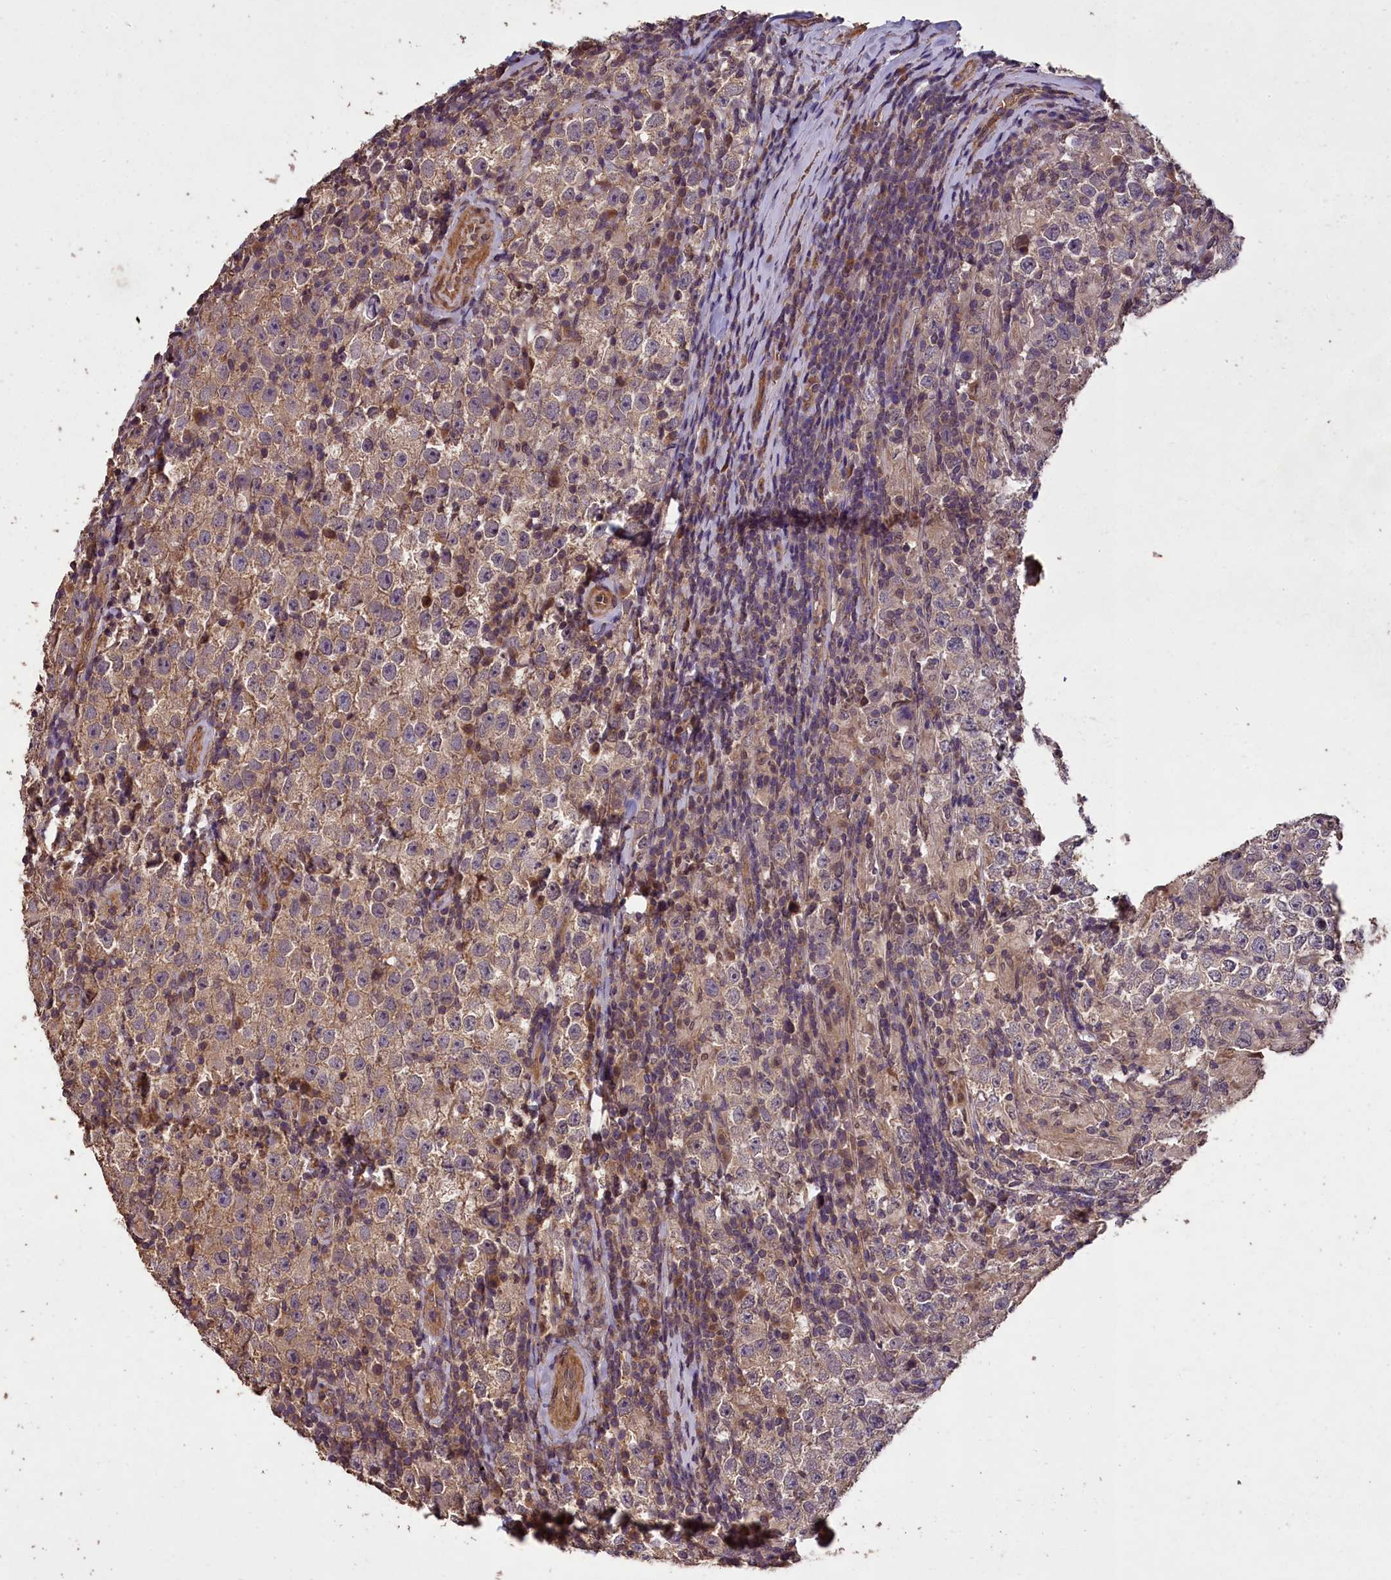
{"staining": {"intensity": "weak", "quantity": ">75%", "location": "cytoplasmic/membranous"}, "tissue": "testis cancer", "cell_type": "Tumor cells", "image_type": "cancer", "snomed": [{"axis": "morphology", "description": "Normal tissue, NOS"}, {"axis": "morphology", "description": "Urothelial carcinoma, High grade"}, {"axis": "morphology", "description": "Seminoma, NOS"}, {"axis": "morphology", "description": "Carcinoma, Embryonal, NOS"}, {"axis": "topography", "description": "Urinary bladder"}, {"axis": "topography", "description": "Testis"}], "caption": "Protein staining reveals weak cytoplasmic/membranous expression in approximately >75% of tumor cells in testis cancer (seminoma). (Brightfield microscopy of DAB IHC at high magnification).", "gene": "CHD9", "patient": {"sex": "male", "age": 41}}